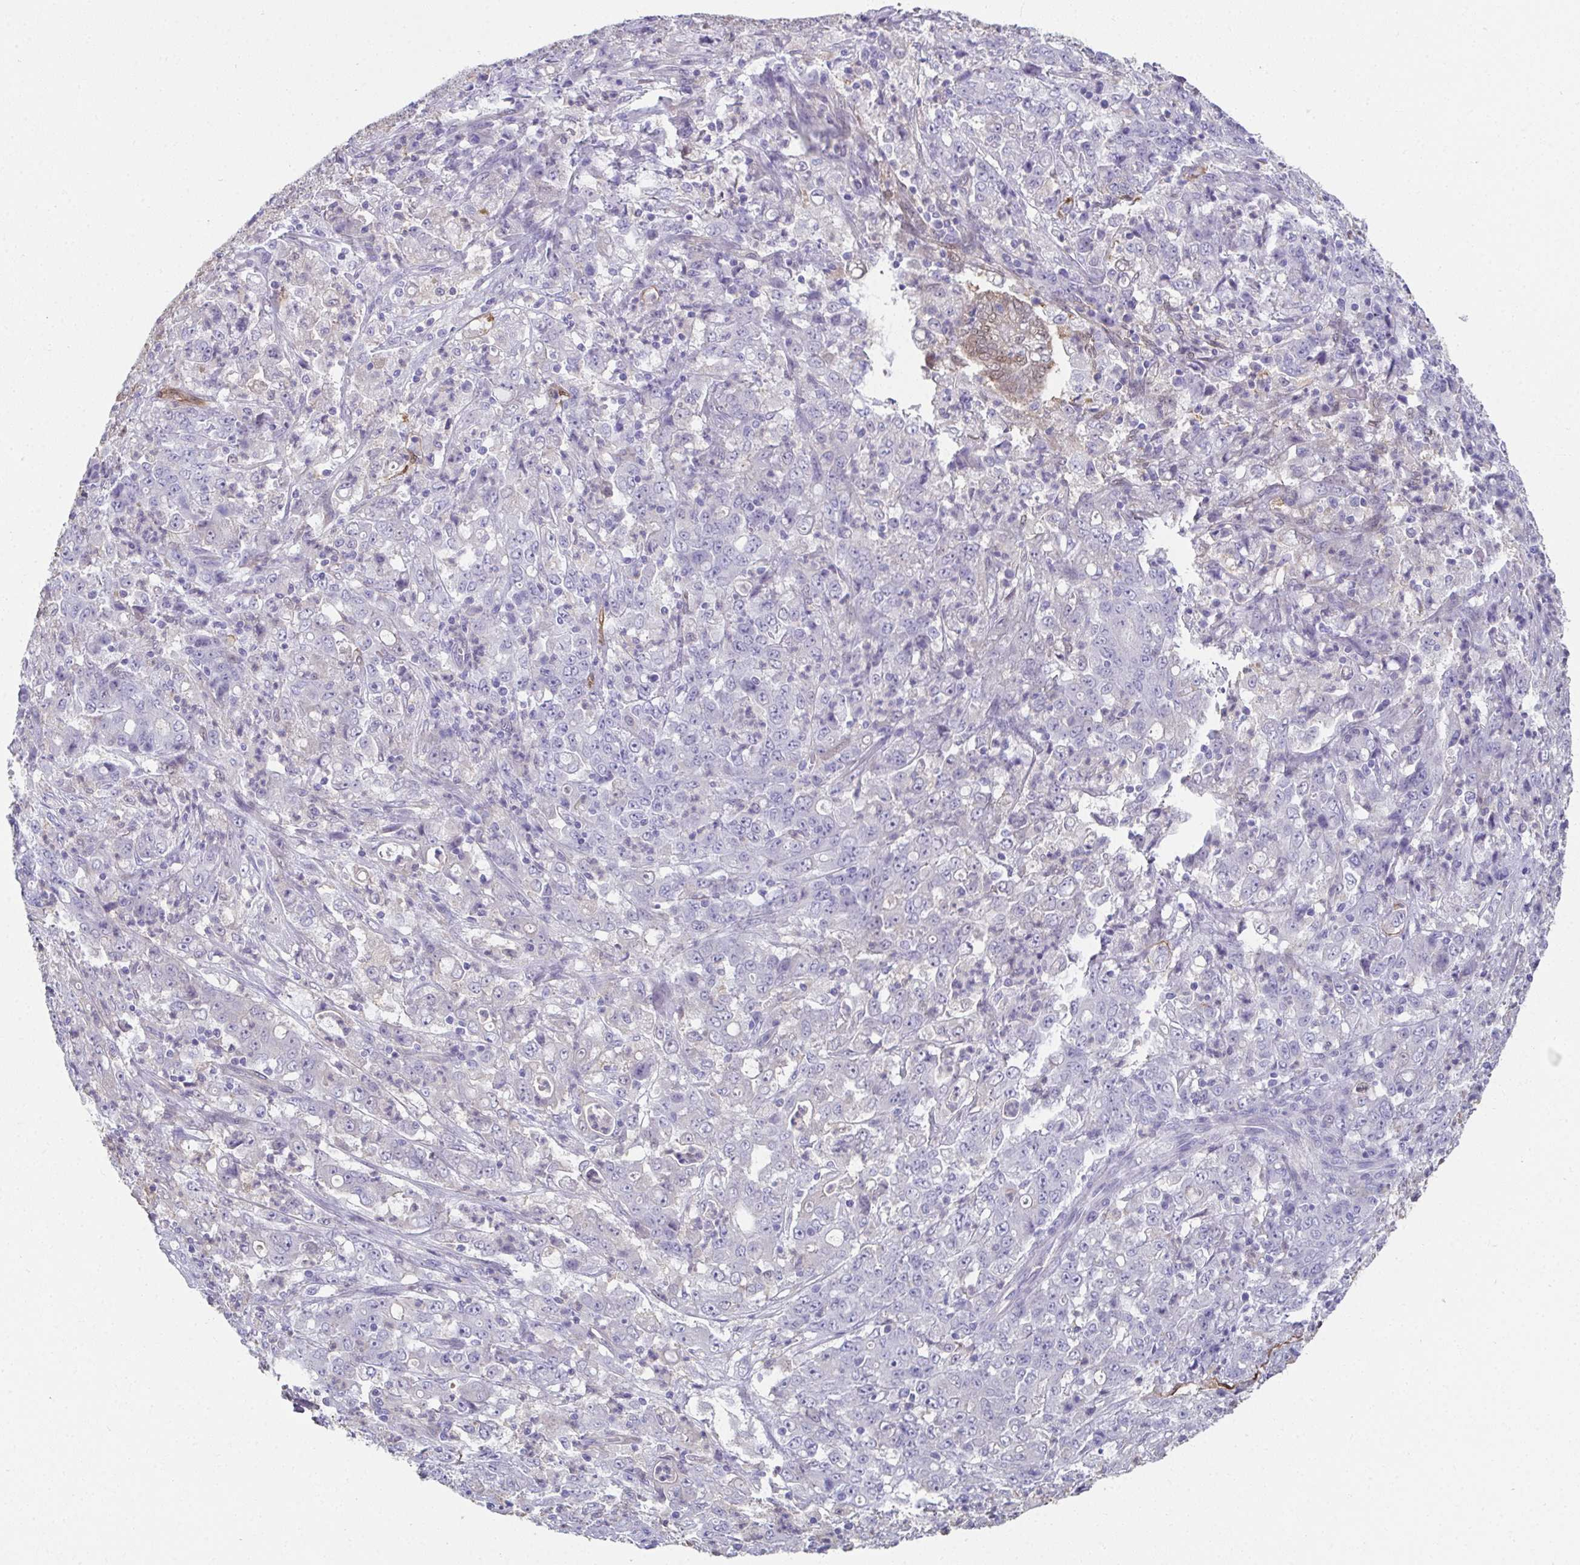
{"staining": {"intensity": "negative", "quantity": "none", "location": "none"}, "tissue": "stomach cancer", "cell_type": "Tumor cells", "image_type": "cancer", "snomed": [{"axis": "morphology", "description": "Adenocarcinoma, NOS"}, {"axis": "topography", "description": "Stomach, lower"}], "caption": "Protein analysis of stomach cancer (adenocarcinoma) exhibits no significant positivity in tumor cells.", "gene": "RBP1", "patient": {"sex": "female", "age": 71}}